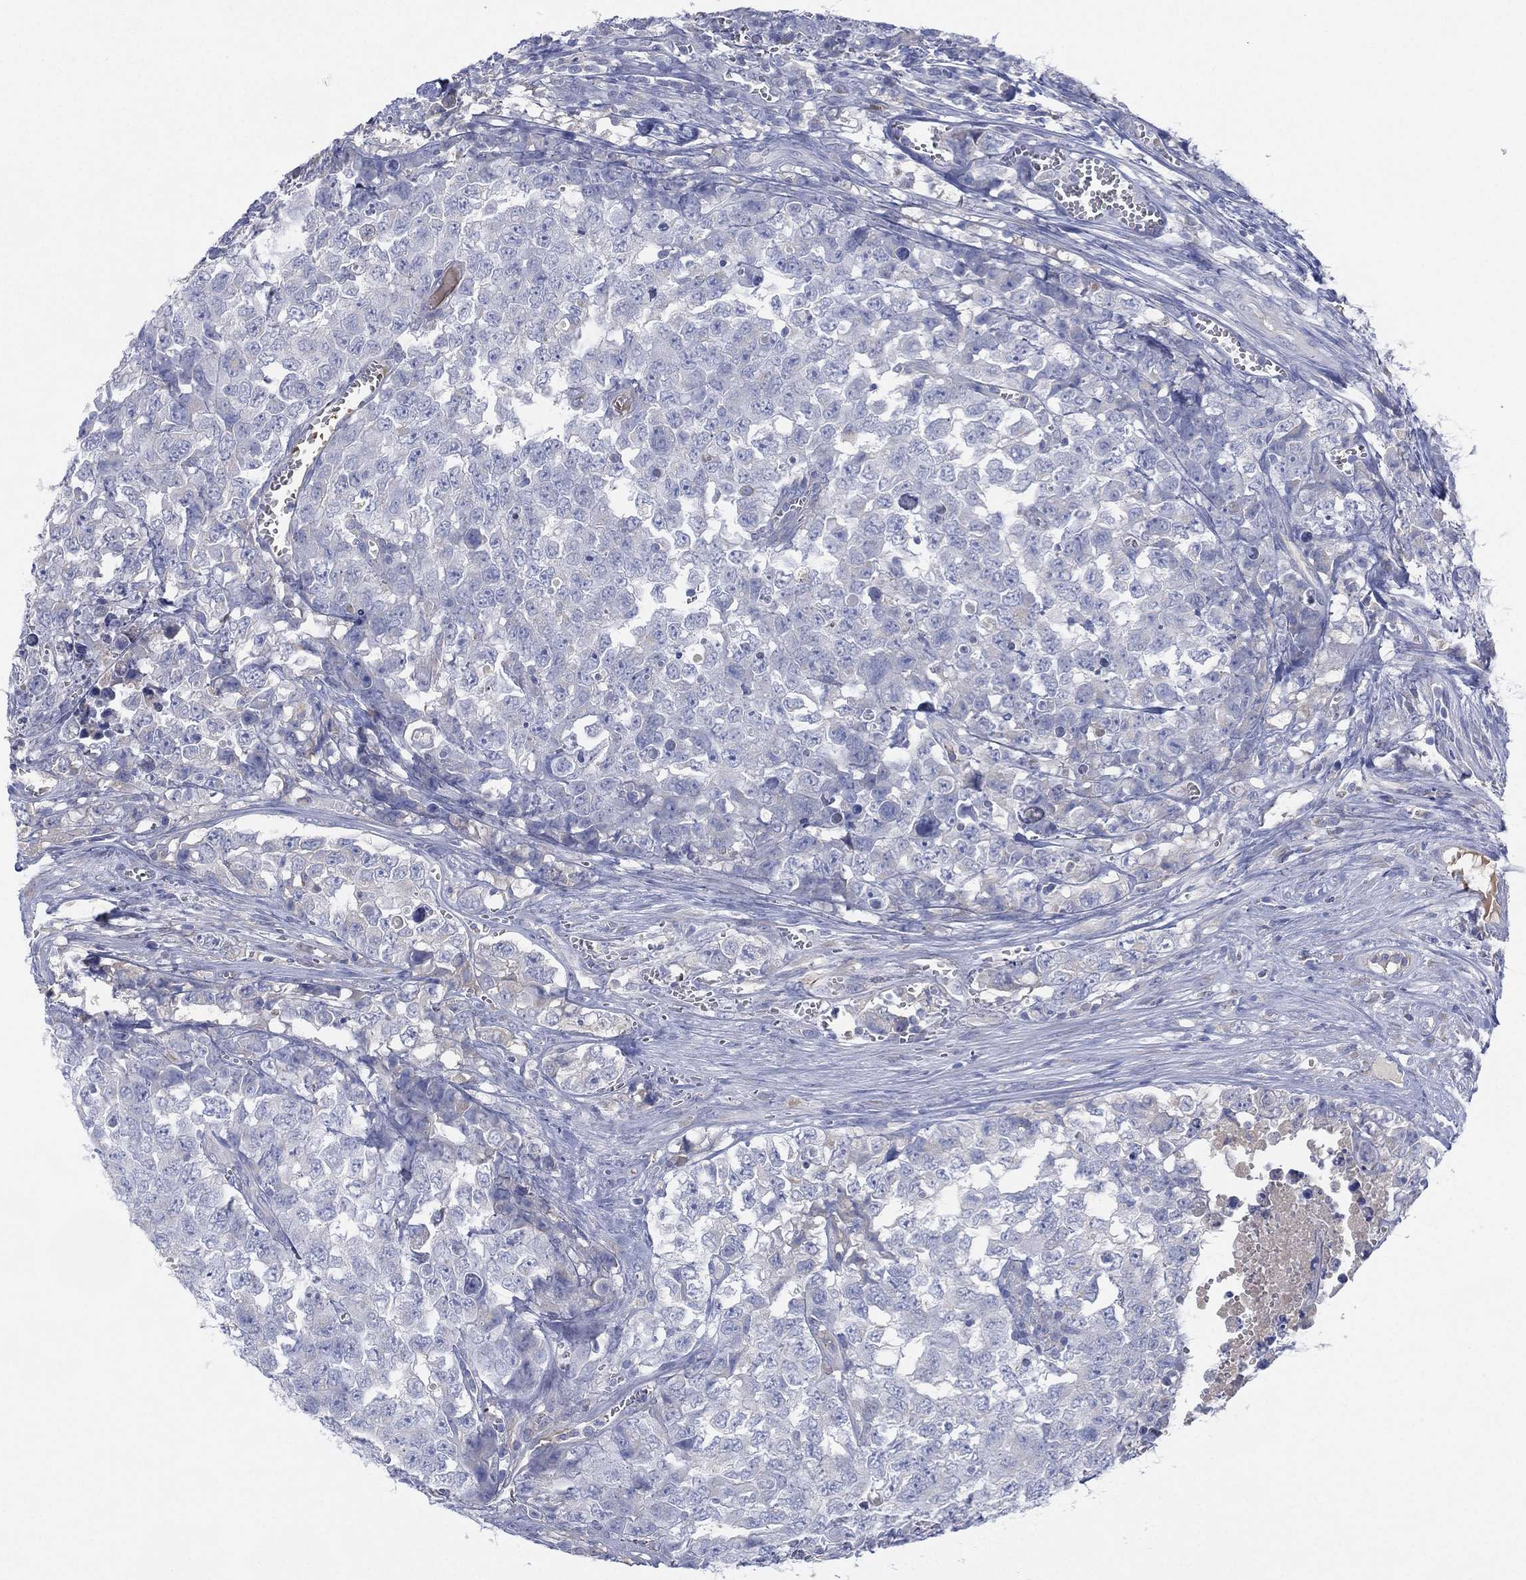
{"staining": {"intensity": "negative", "quantity": "none", "location": "none"}, "tissue": "testis cancer", "cell_type": "Tumor cells", "image_type": "cancer", "snomed": [{"axis": "morphology", "description": "Carcinoma, Embryonal, NOS"}, {"axis": "topography", "description": "Testis"}], "caption": "There is no significant positivity in tumor cells of testis cancer (embryonal carcinoma).", "gene": "CYP2D6", "patient": {"sex": "male", "age": 23}}